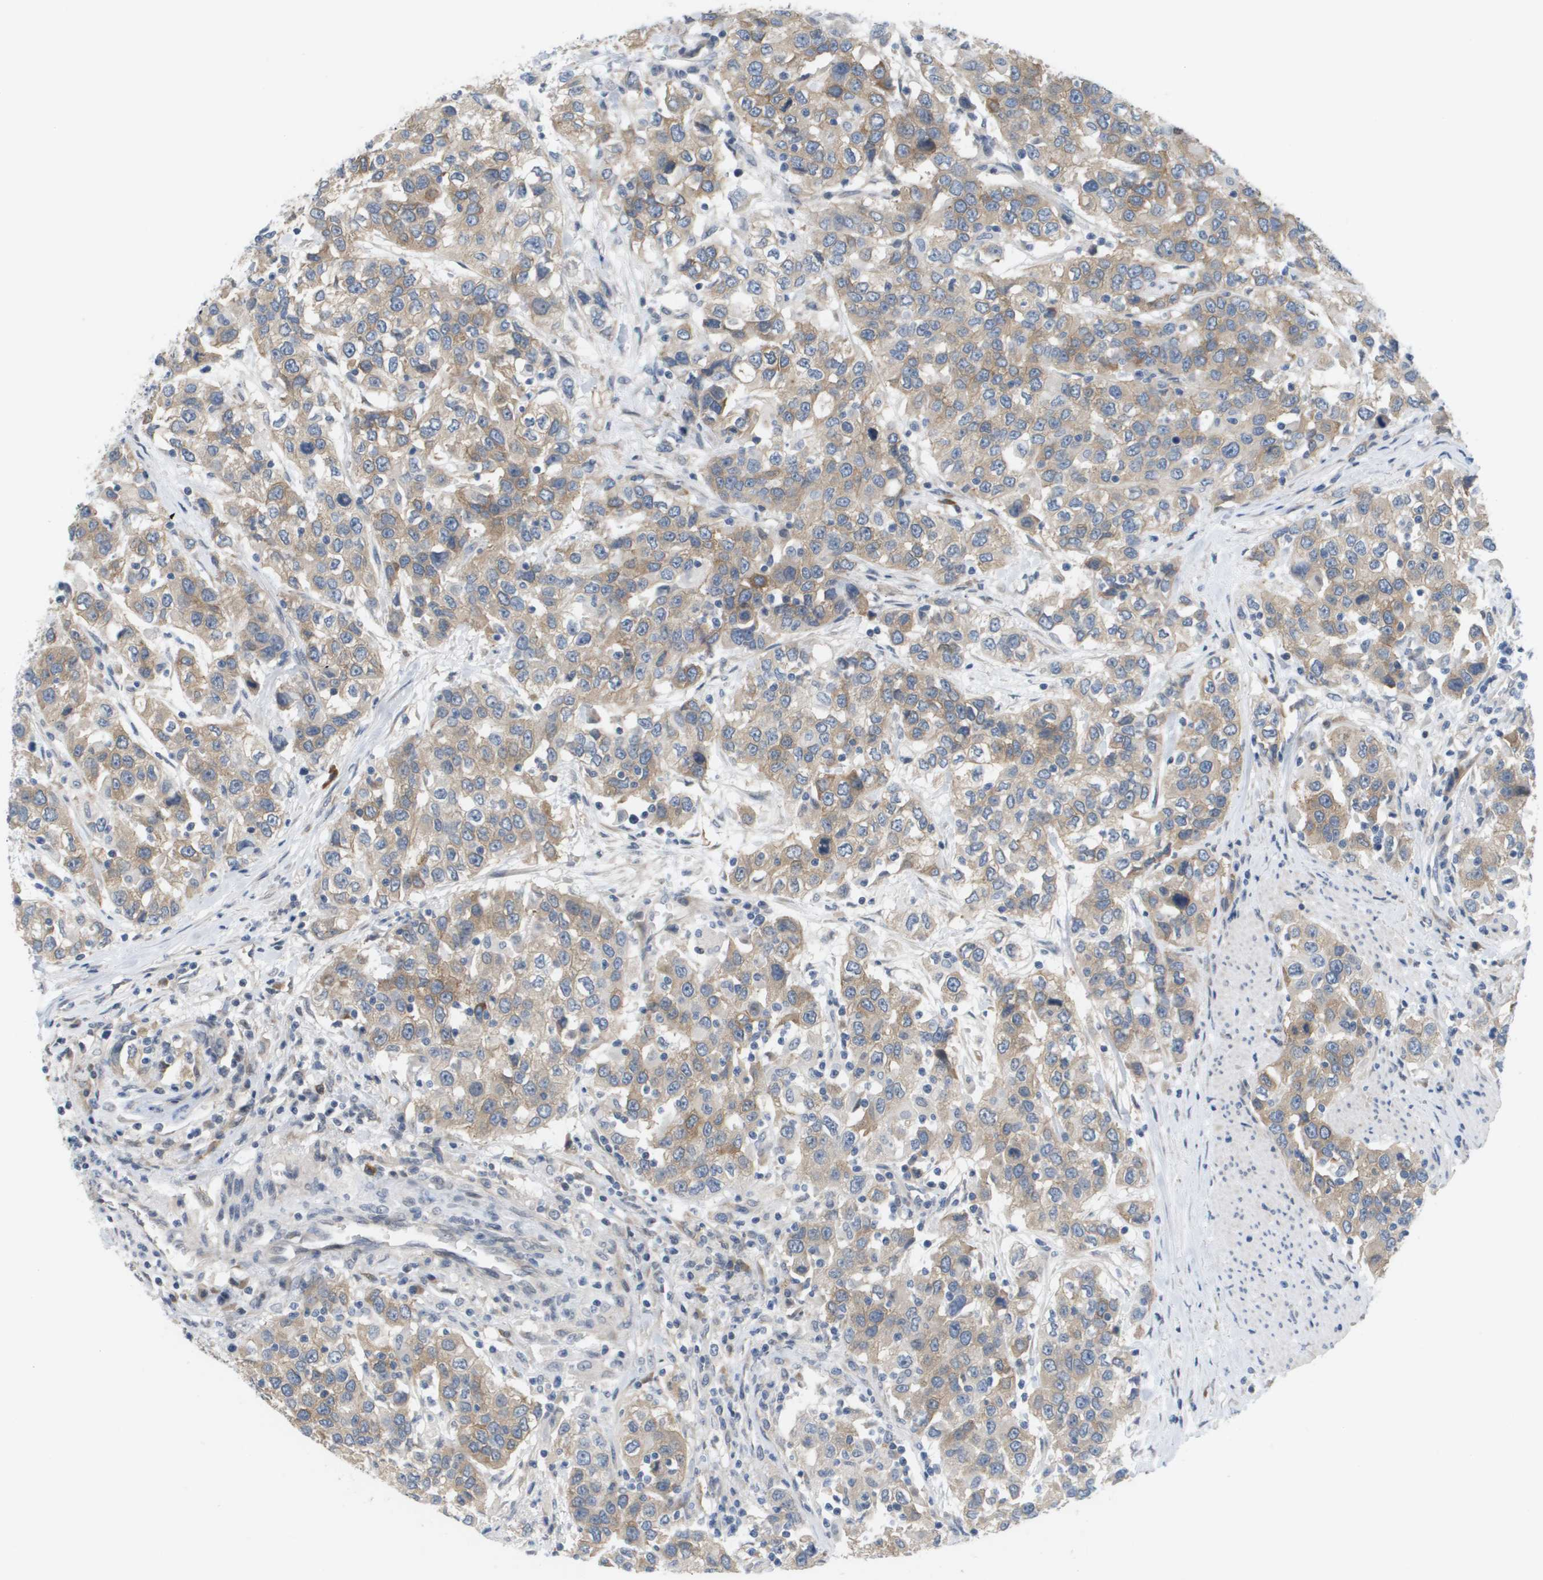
{"staining": {"intensity": "weak", "quantity": "25%-75%", "location": "cytoplasmic/membranous"}, "tissue": "urothelial cancer", "cell_type": "Tumor cells", "image_type": "cancer", "snomed": [{"axis": "morphology", "description": "Urothelial carcinoma, High grade"}, {"axis": "topography", "description": "Urinary bladder"}], "caption": "Immunohistochemical staining of human high-grade urothelial carcinoma demonstrates weak cytoplasmic/membranous protein staining in approximately 25%-75% of tumor cells. (brown staining indicates protein expression, while blue staining denotes nuclei).", "gene": "MARCHF8", "patient": {"sex": "female", "age": 80}}